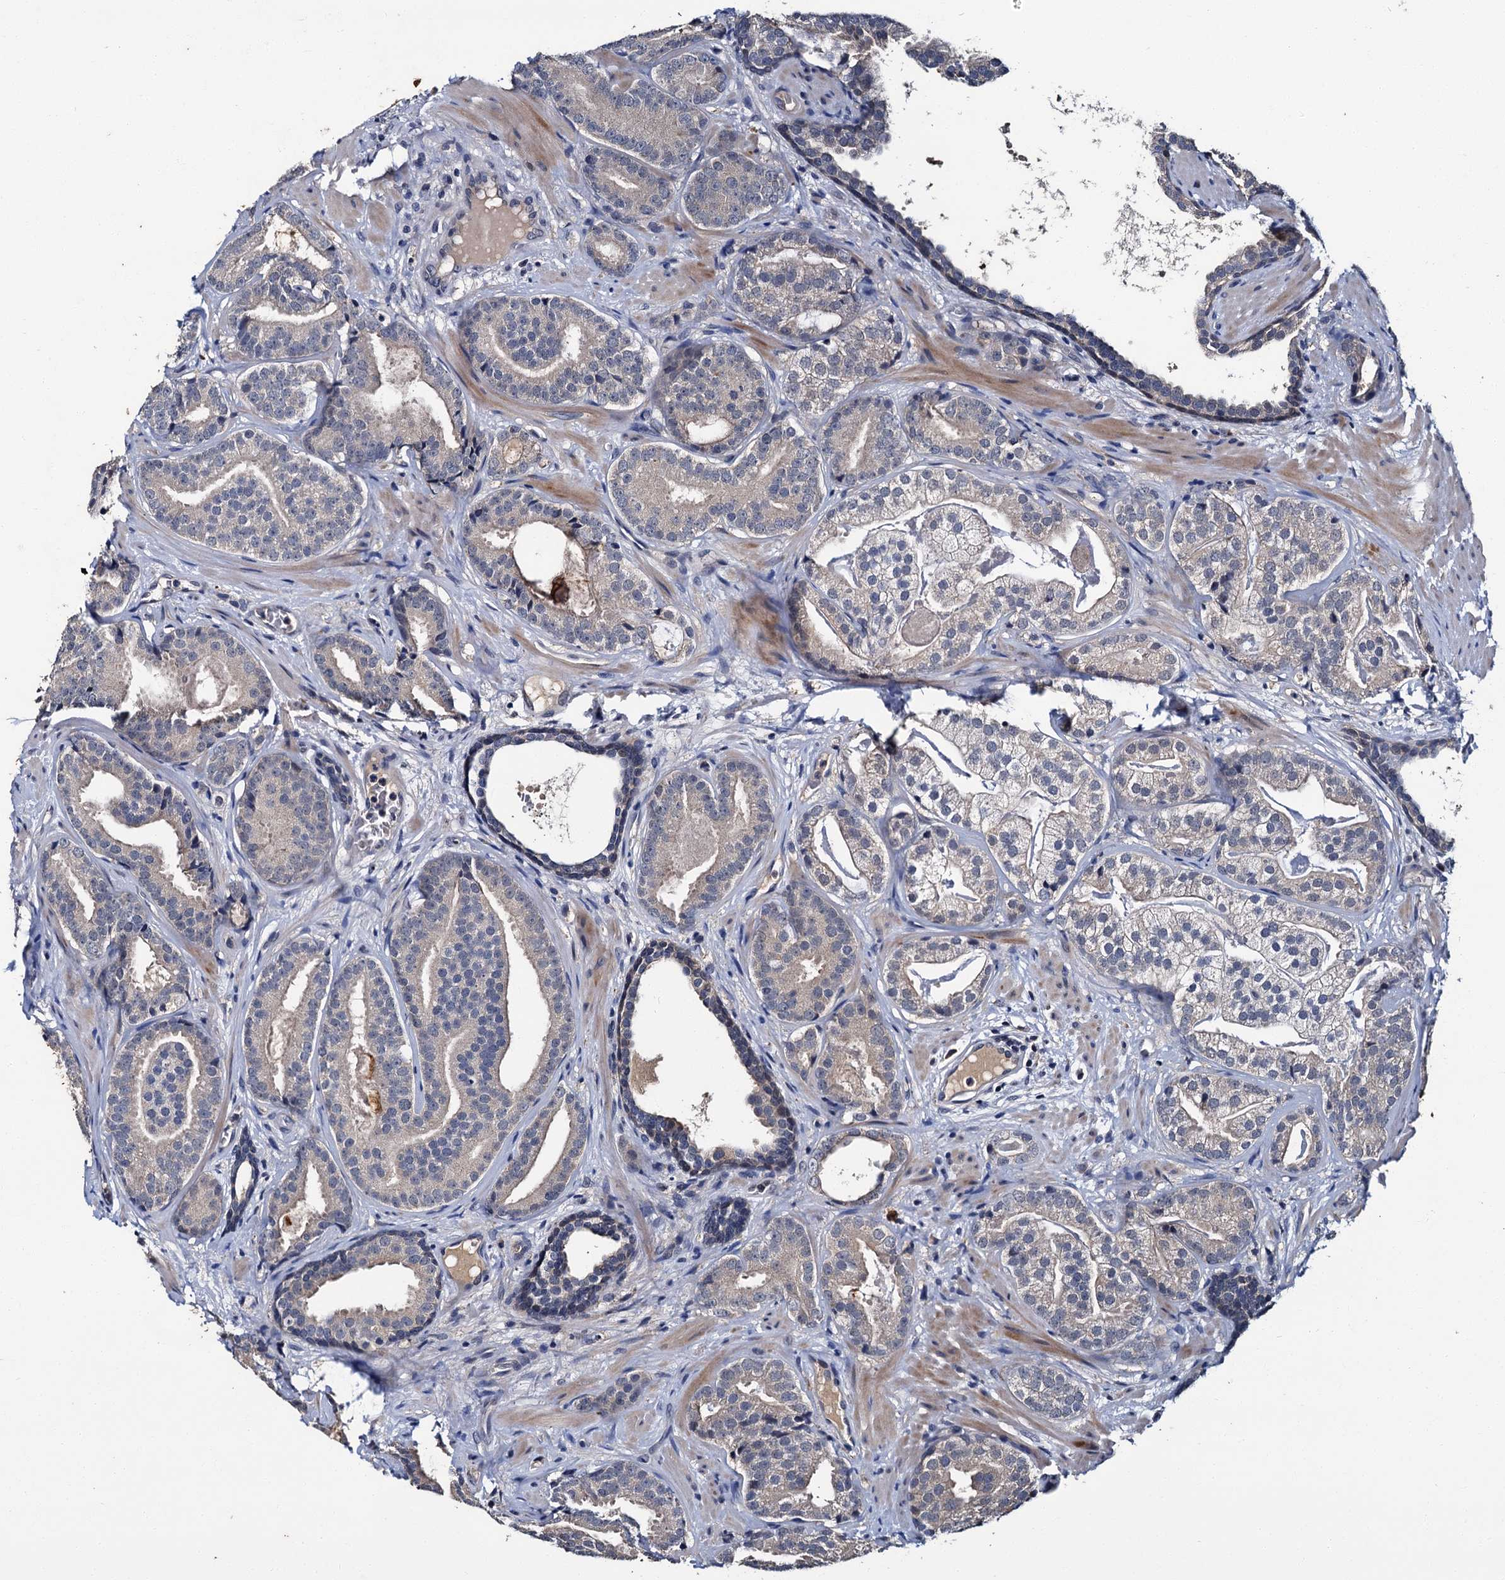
{"staining": {"intensity": "negative", "quantity": "none", "location": "none"}, "tissue": "prostate cancer", "cell_type": "Tumor cells", "image_type": "cancer", "snomed": [{"axis": "morphology", "description": "Adenocarcinoma, High grade"}, {"axis": "topography", "description": "Prostate"}], "caption": "Immunohistochemistry histopathology image of human prostate adenocarcinoma (high-grade) stained for a protein (brown), which displays no expression in tumor cells.", "gene": "SLC46A3", "patient": {"sex": "male", "age": 60}}